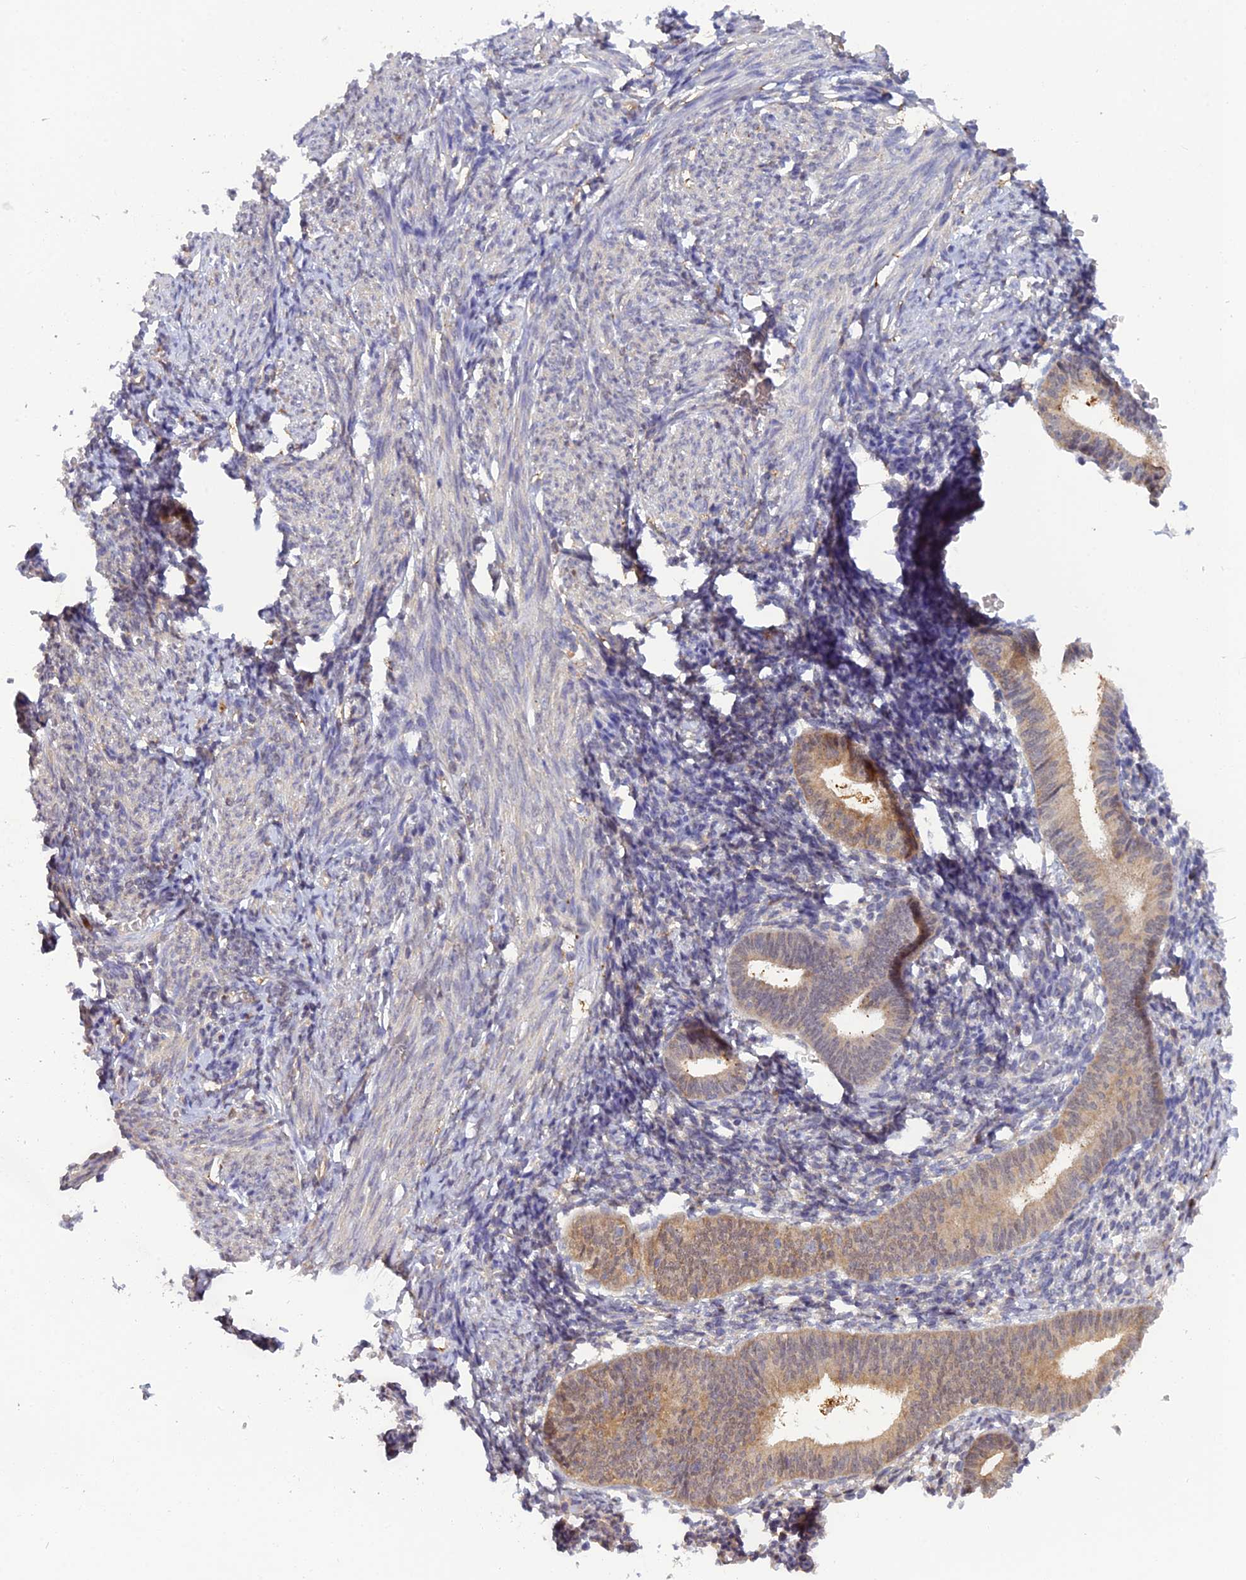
{"staining": {"intensity": "negative", "quantity": "none", "location": "none"}, "tissue": "endometrium", "cell_type": "Cells in endometrial stroma", "image_type": "normal", "snomed": [{"axis": "morphology", "description": "Normal tissue, NOS"}, {"axis": "morphology", "description": "Adenocarcinoma, NOS"}, {"axis": "topography", "description": "Endometrium"}], "caption": "Image shows no significant protein positivity in cells in endometrial stroma of unremarkable endometrium. (DAB (3,3'-diaminobenzidine) immunohistochemistry (IHC), high magnification).", "gene": "HINT1", "patient": {"sex": "female", "age": 57}}